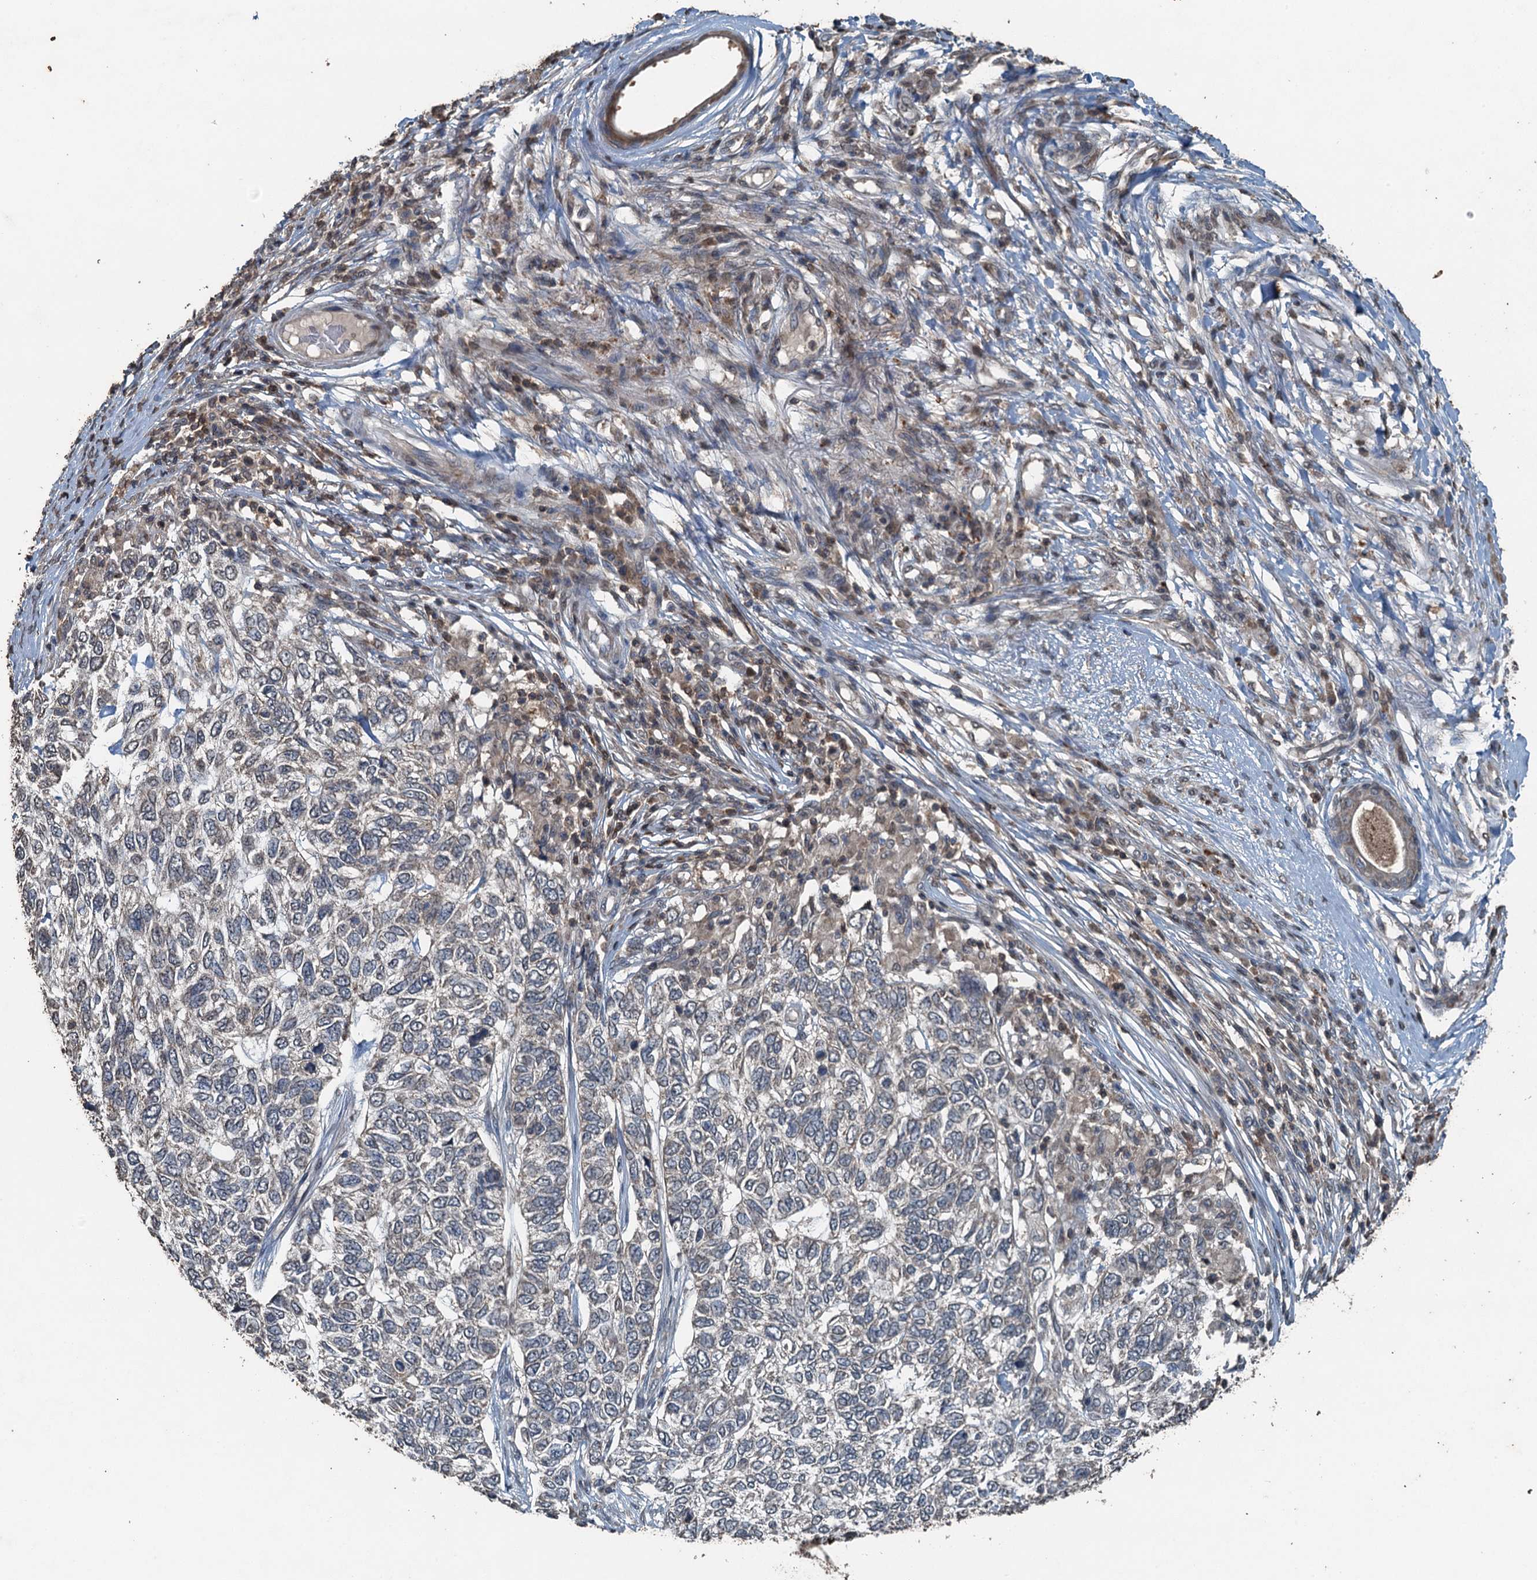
{"staining": {"intensity": "negative", "quantity": "none", "location": "none"}, "tissue": "skin cancer", "cell_type": "Tumor cells", "image_type": "cancer", "snomed": [{"axis": "morphology", "description": "Basal cell carcinoma"}, {"axis": "topography", "description": "Skin"}], "caption": "Immunohistochemical staining of human skin cancer (basal cell carcinoma) displays no significant expression in tumor cells. (DAB immunohistochemistry, high magnification).", "gene": "TCTN1", "patient": {"sex": "female", "age": 65}}